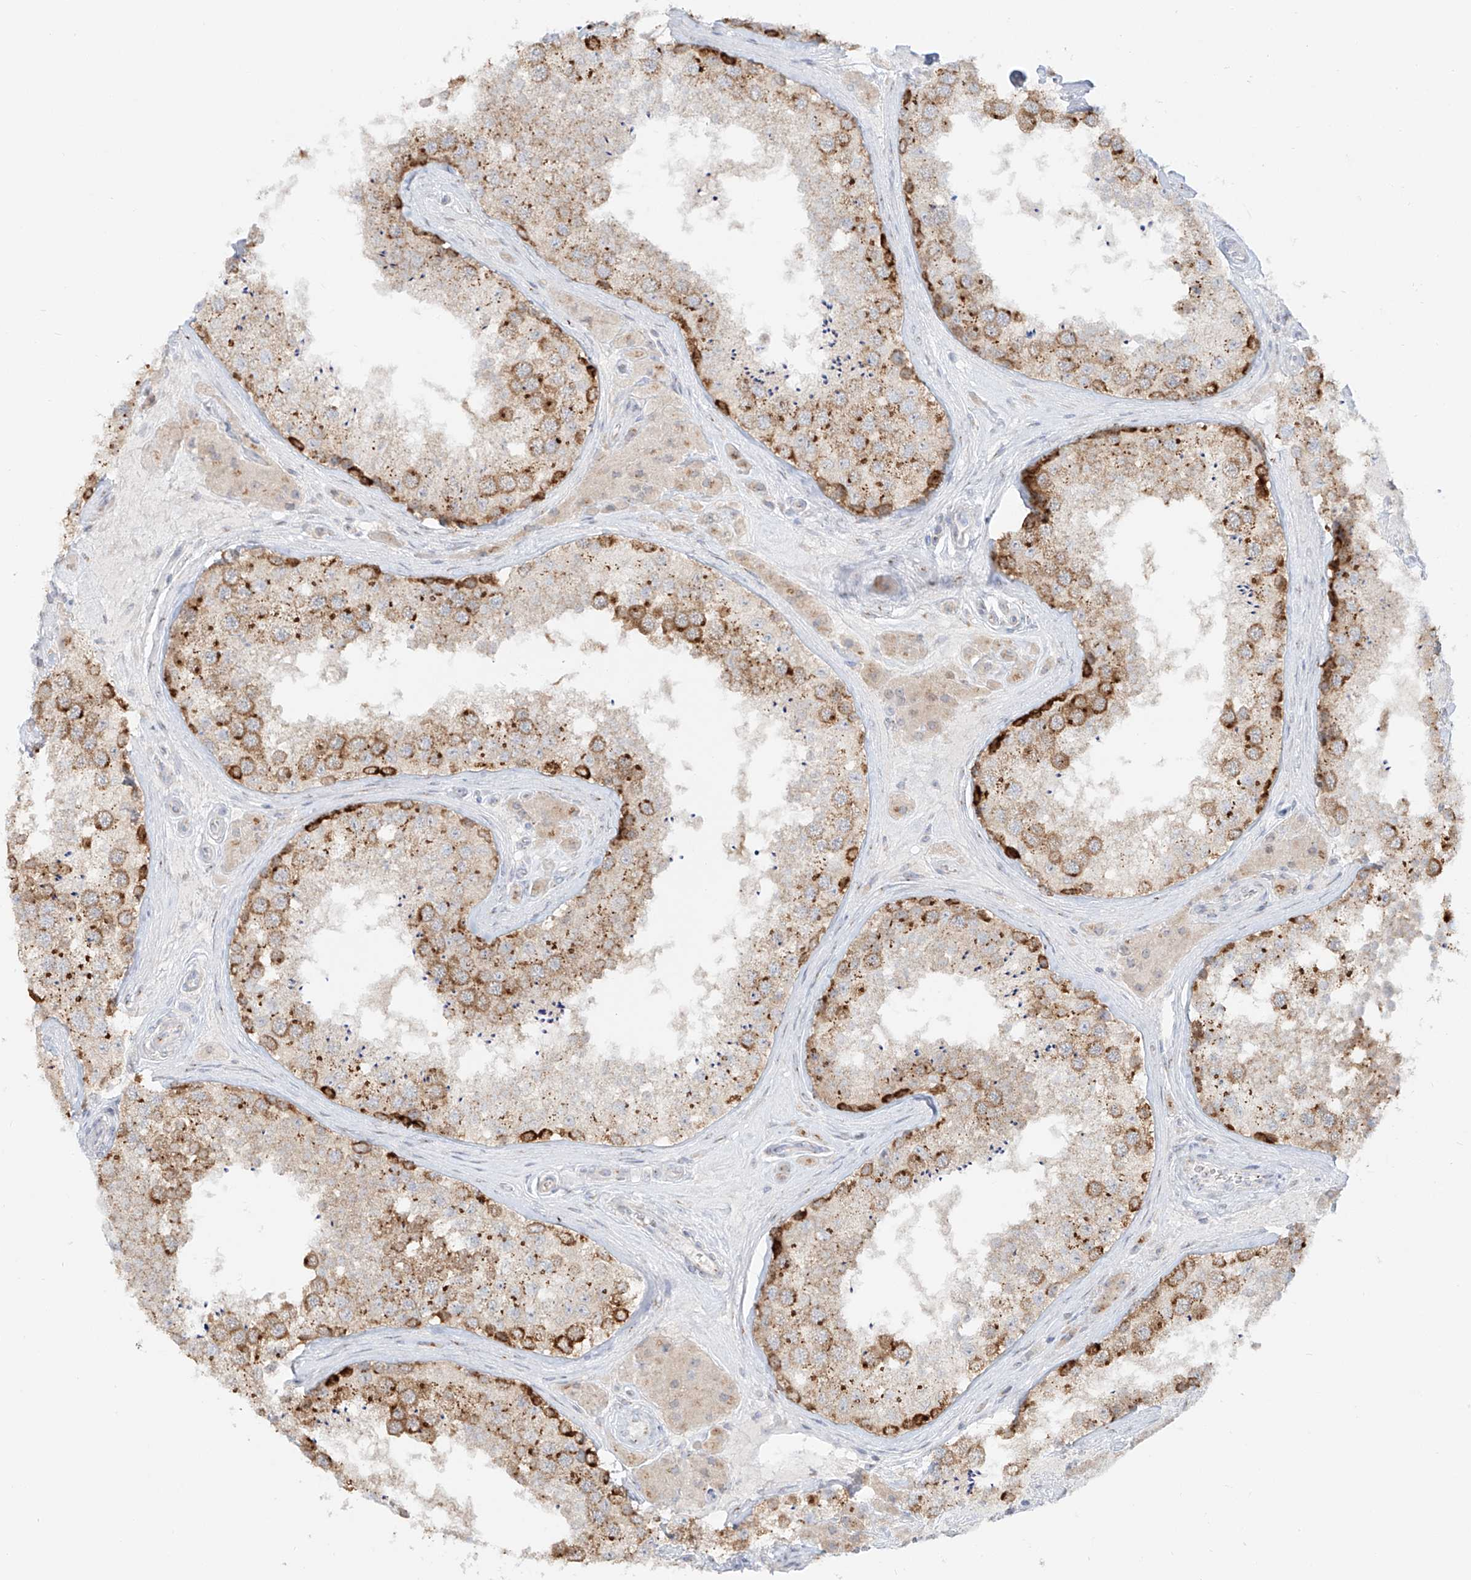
{"staining": {"intensity": "moderate", "quantity": ">75%", "location": "cytoplasmic/membranous"}, "tissue": "testis", "cell_type": "Cells in seminiferous ducts", "image_type": "normal", "snomed": [{"axis": "morphology", "description": "Normal tissue, NOS"}, {"axis": "topography", "description": "Testis"}], "caption": "Testis stained with DAB (3,3'-diaminobenzidine) IHC displays medium levels of moderate cytoplasmic/membranous positivity in approximately >75% of cells in seminiferous ducts.", "gene": "BSDC1", "patient": {"sex": "male", "age": 46}}